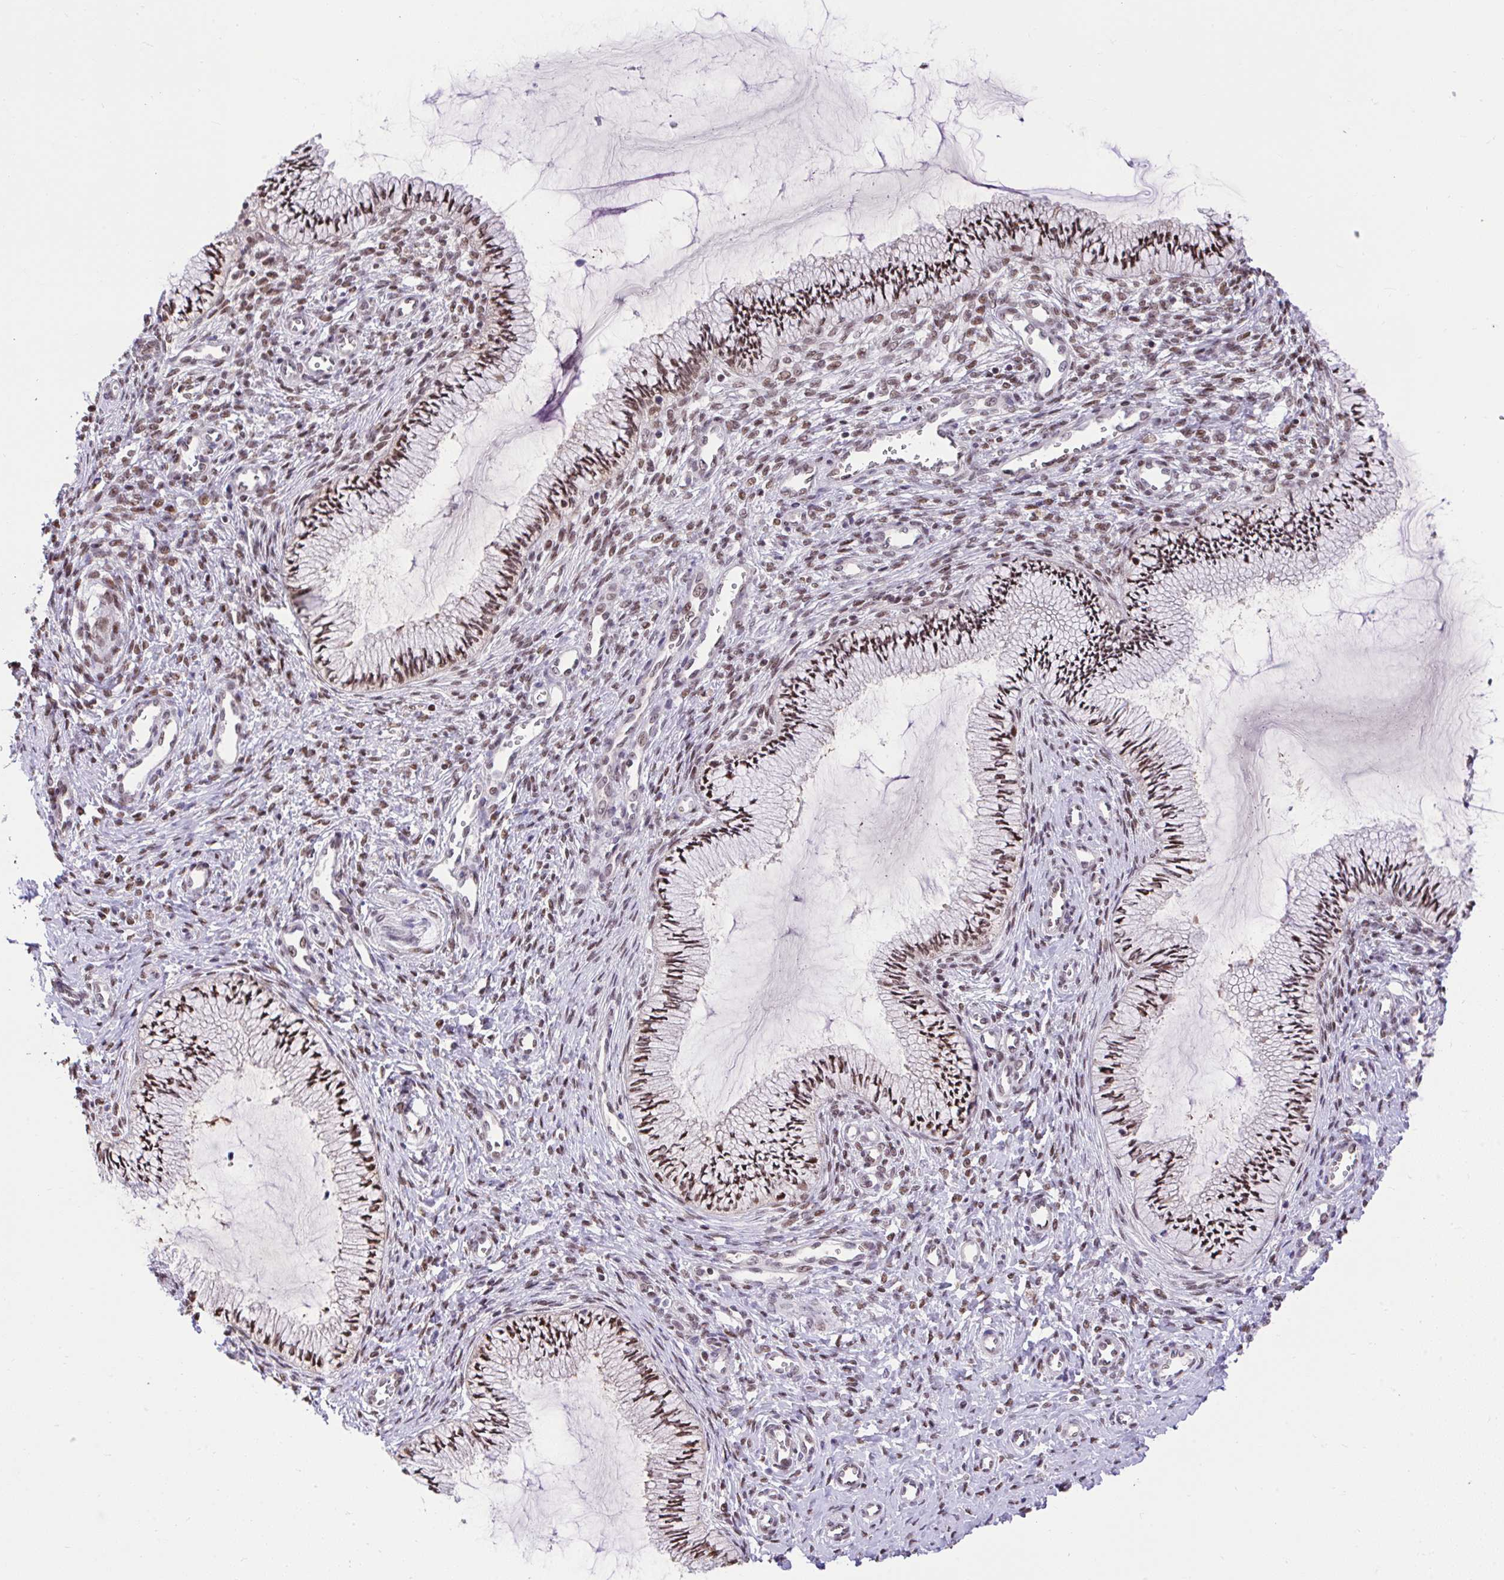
{"staining": {"intensity": "moderate", "quantity": ">75%", "location": "nuclear"}, "tissue": "cervix", "cell_type": "Glandular cells", "image_type": "normal", "snomed": [{"axis": "morphology", "description": "Normal tissue, NOS"}, {"axis": "topography", "description": "Cervix"}], "caption": "Approximately >75% of glandular cells in benign human cervix show moderate nuclear protein expression as visualized by brown immunohistochemical staining.", "gene": "GLIS3", "patient": {"sex": "female", "age": 24}}